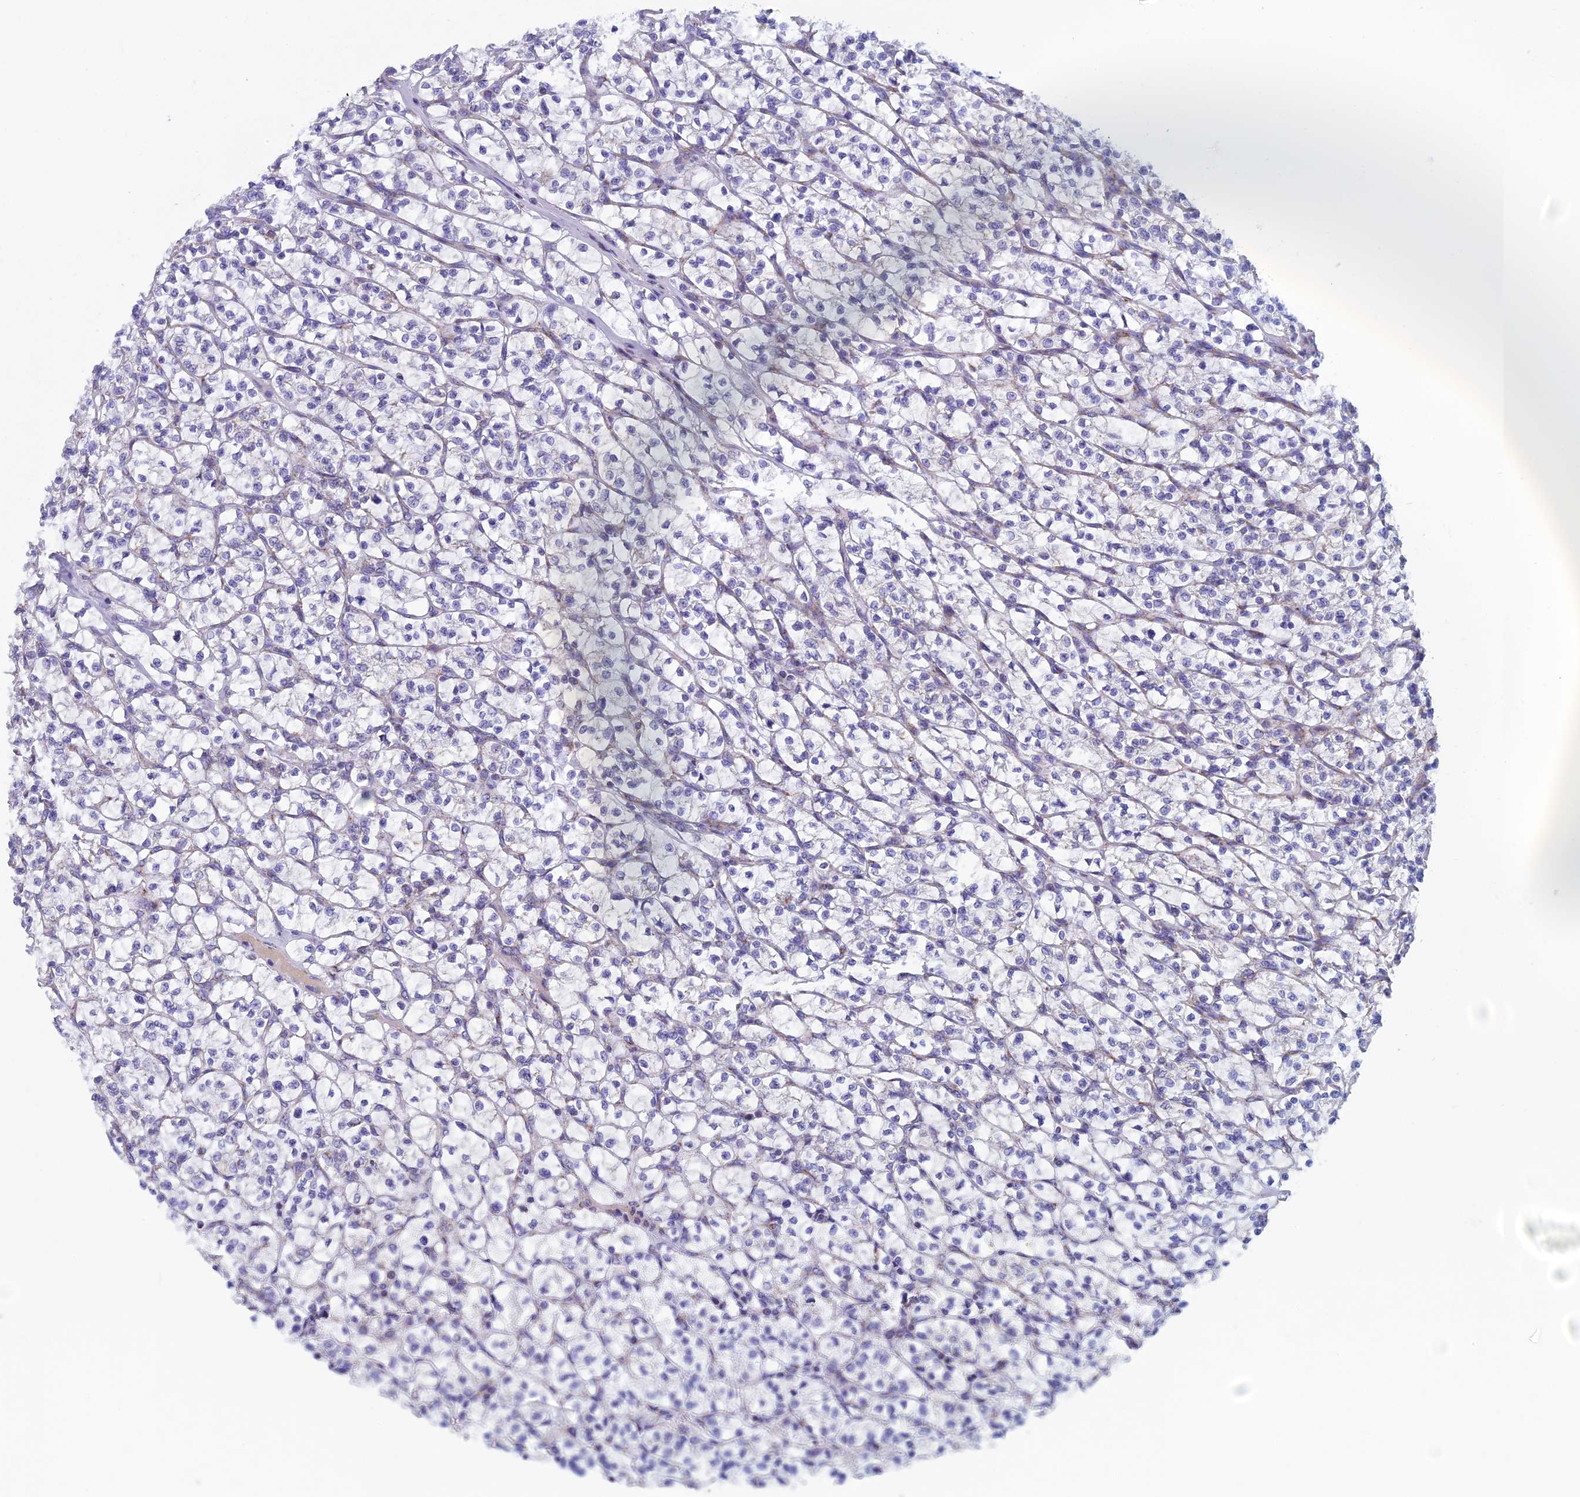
{"staining": {"intensity": "negative", "quantity": "none", "location": "none"}, "tissue": "renal cancer", "cell_type": "Tumor cells", "image_type": "cancer", "snomed": [{"axis": "morphology", "description": "Adenocarcinoma, NOS"}, {"axis": "topography", "description": "Kidney"}], "caption": "Image shows no protein positivity in tumor cells of renal cancer (adenocarcinoma) tissue.", "gene": "NDUFB9", "patient": {"sex": "female", "age": 64}}